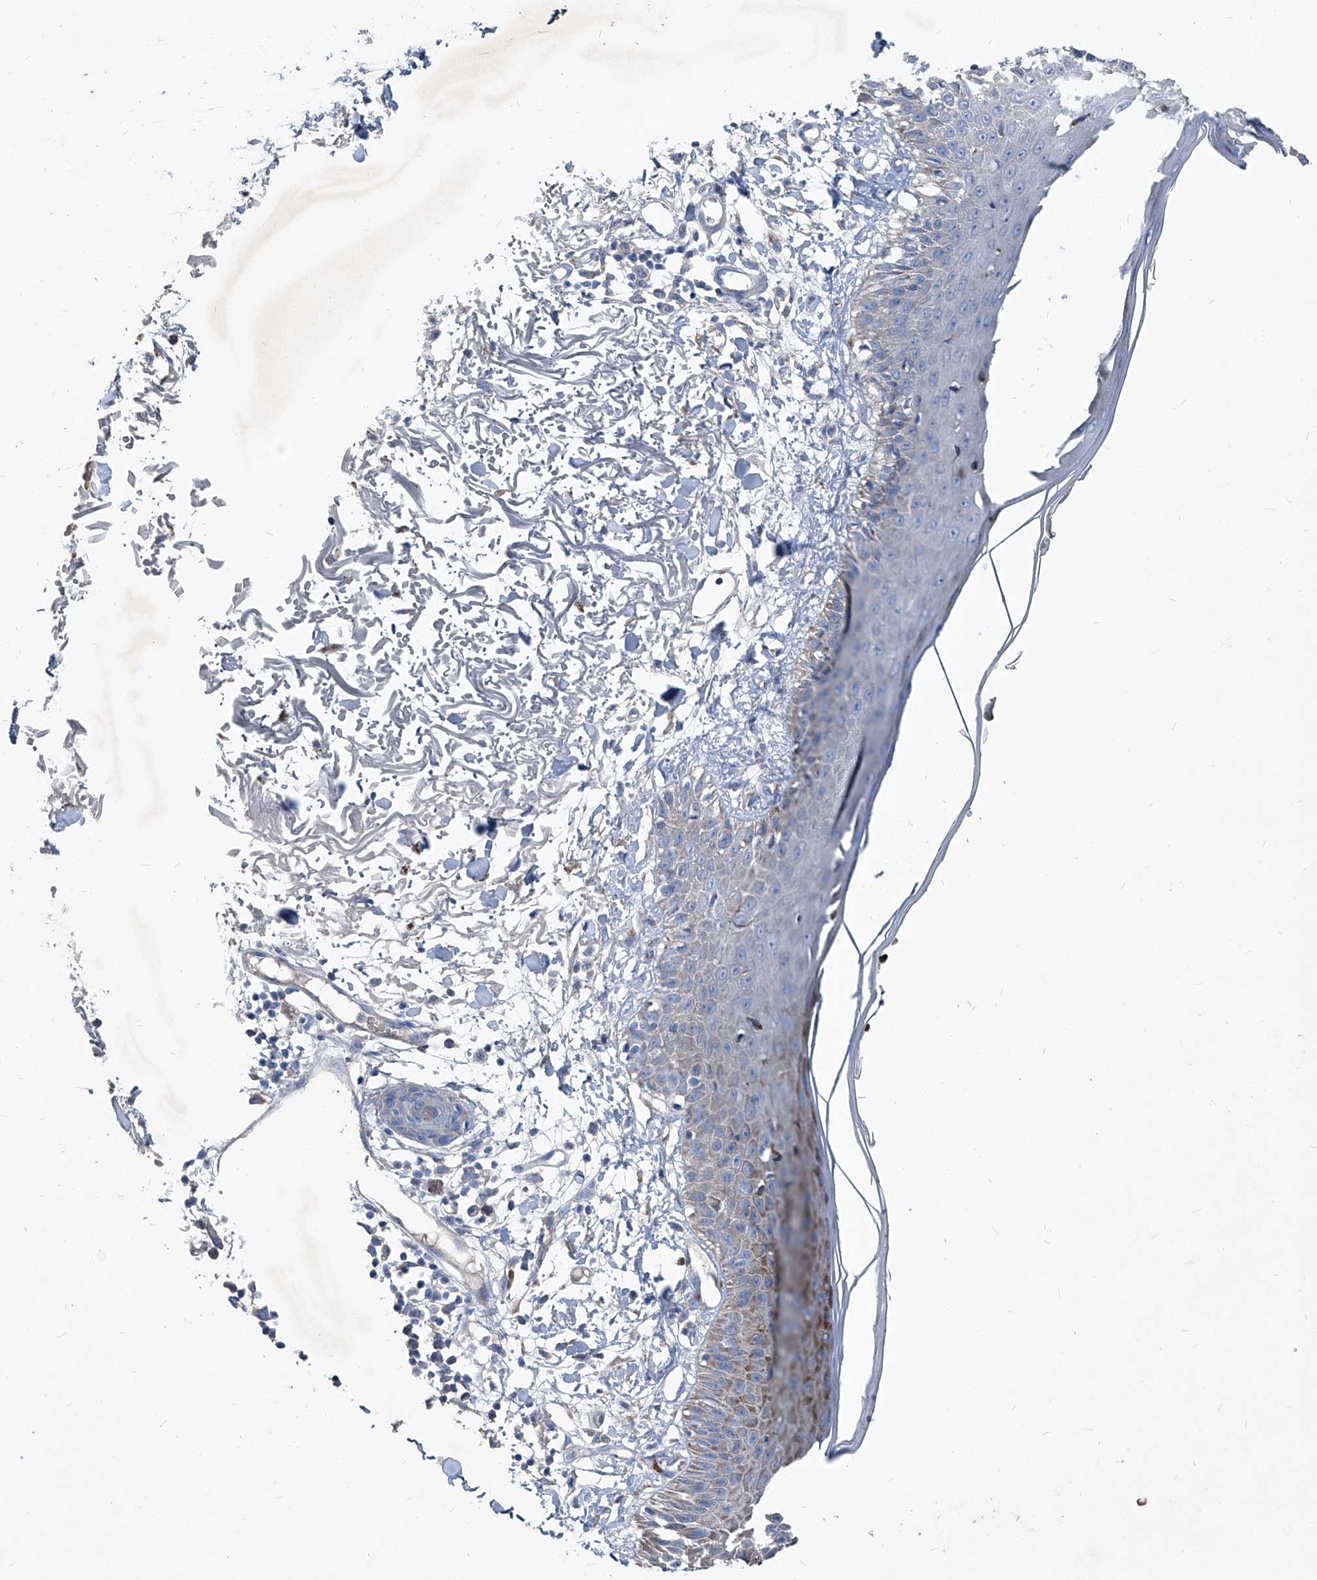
{"staining": {"intensity": "weak", "quantity": "25%-75%", "location": "cytoplasmic/membranous"}, "tissue": "skin", "cell_type": "Fibroblasts", "image_type": "normal", "snomed": [{"axis": "morphology", "description": "Normal tissue, NOS"}, {"axis": "morphology", "description": "Squamous cell carcinoma, NOS"}, {"axis": "topography", "description": "Skin"}, {"axis": "topography", "description": "Peripheral nerve tissue"}], "caption": "Skin stained with DAB (3,3'-diaminobenzidine) IHC demonstrates low levels of weak cytoplasmic/membranous expression in about 25%-75% of fibroblasts.", "gene": "IFI27", "patient": {"sex": "male", "age": 83}}